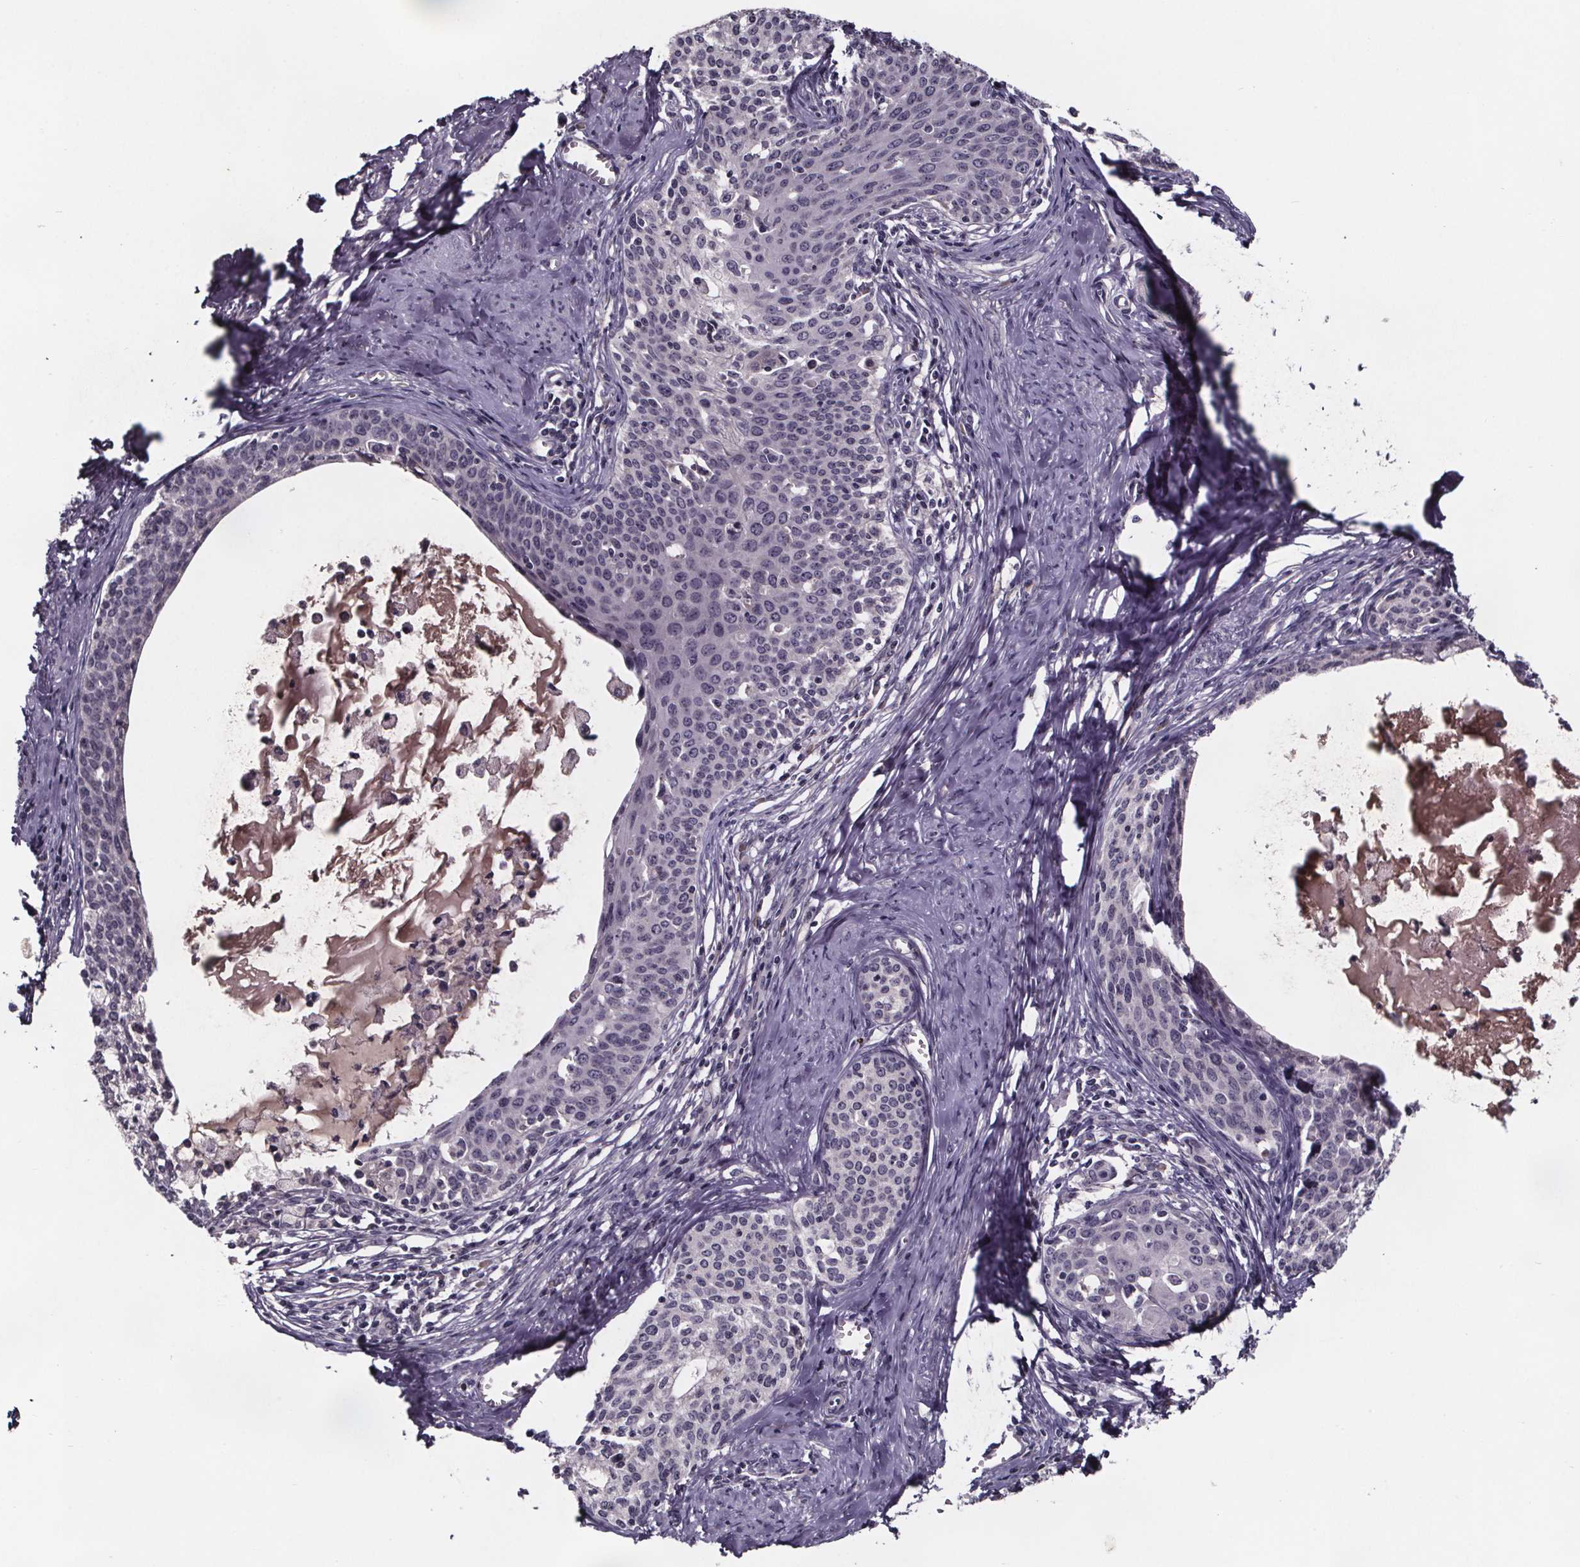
{"staining": {"intensity": "negative", "quantity": "none", "location": "none"}, "tissue": "cervical cancer", "cell_type": "Tumor cells", "image_type": "cancer", "snomed": [{"axis": "morphology", "description": "Squamous cell carcinoma, NOS"}, {"axis": "morphology", "description": "Adenocarcinoma, NOS"}, {"axis": "topography", "description": "Cervix"}], "caption": "Tumor cells are negative for protein expression in human adenocarcinoma (cervical).", "gene": "NPHP4", "patient": {"sex": "female", "age": 52}}